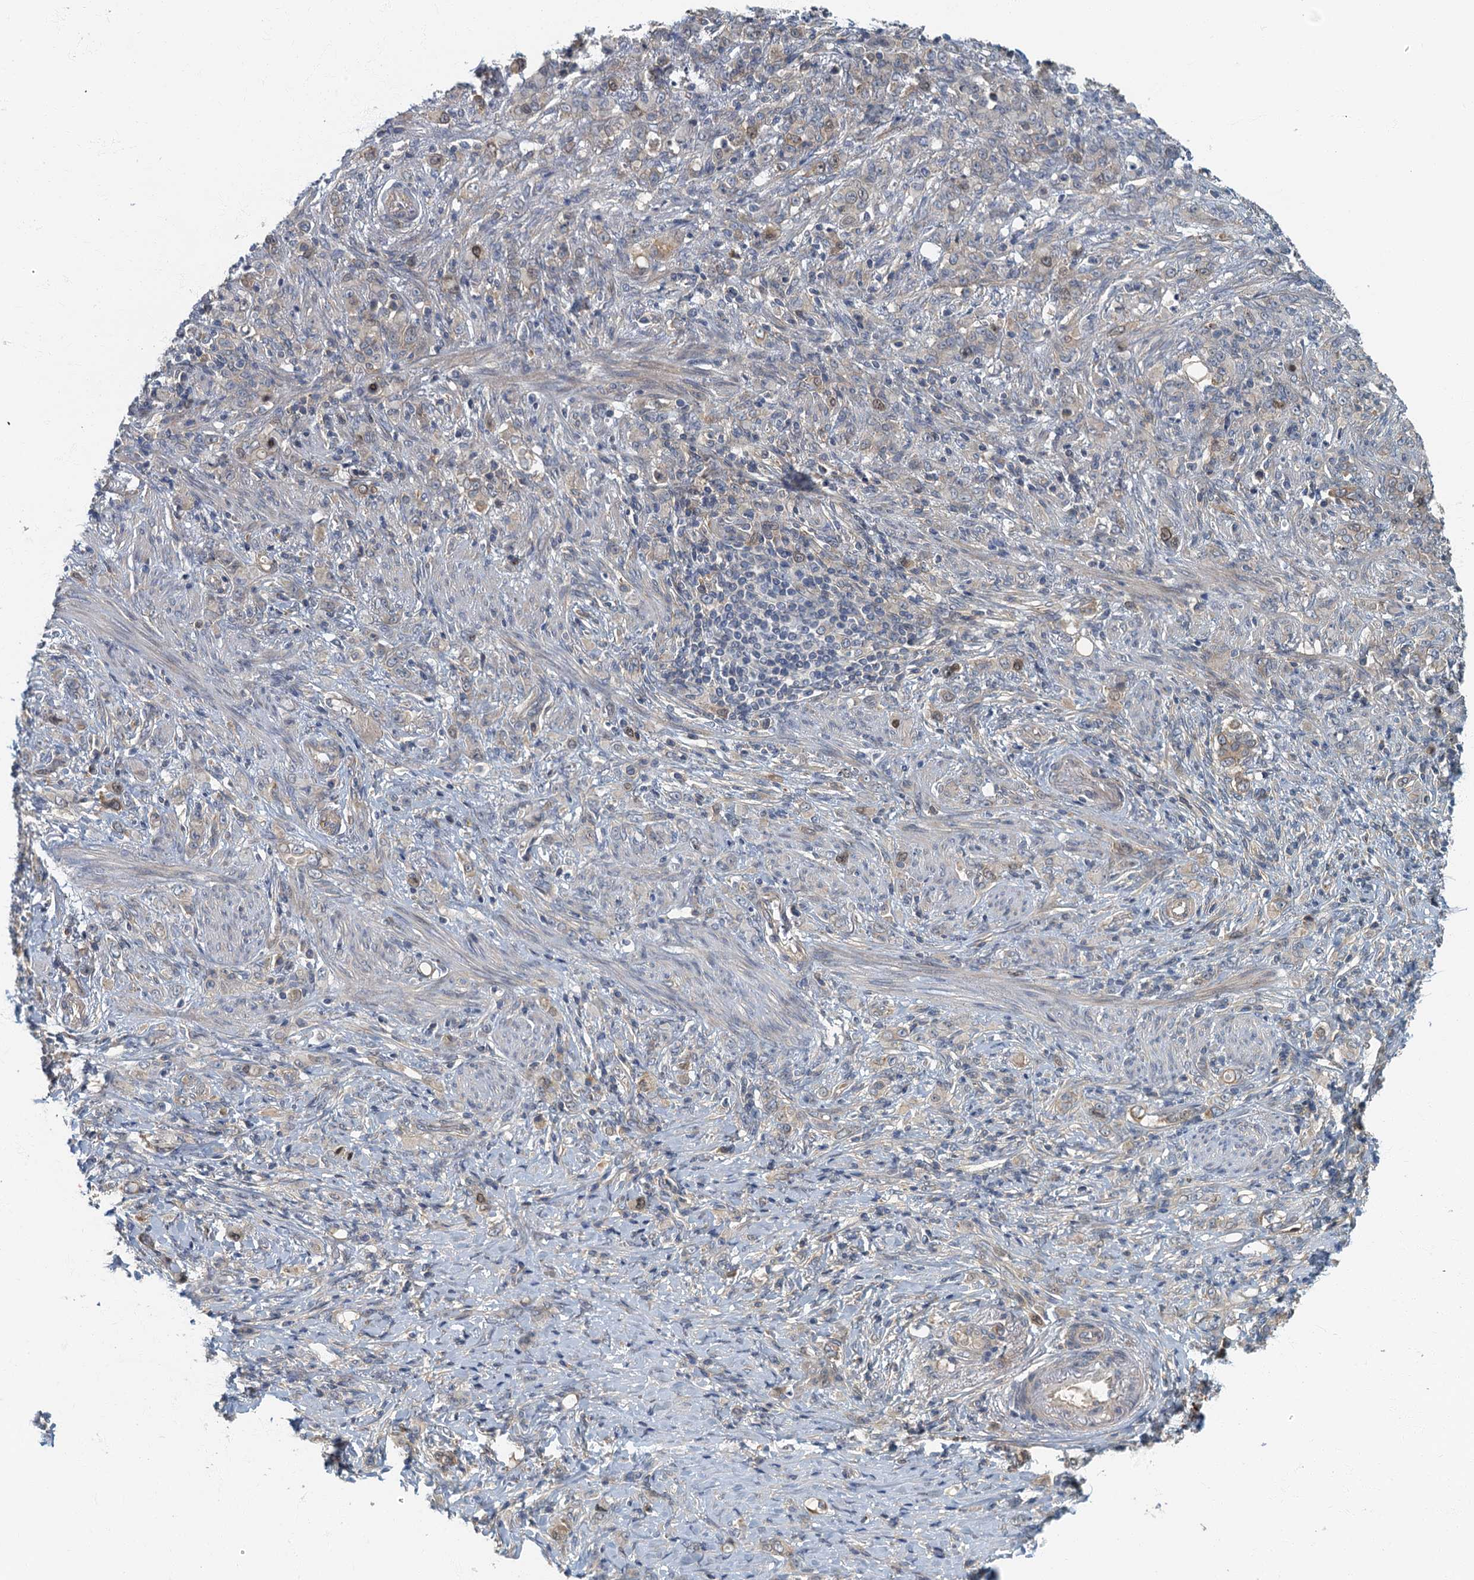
{"staining": {"intensity": "negative", "quantity": "none", "location": "none"}, "tissue": "stomach cancer", "cell_type": "Tumor cells", "image_type": "cancer", "snomed": [{"axis": "morphology", "description": "Adenocarcinoma, NOS"}, {"axis": "topography", "description": "Stomach"}], "caption": "This is an immunohistochemistry (IHC) micrograph of stomach cancer (adenocarcinoma). There is no expression in tumor cells.", "gene": "CKAP2L", "patient": {"sex": "female", "age": 79}}